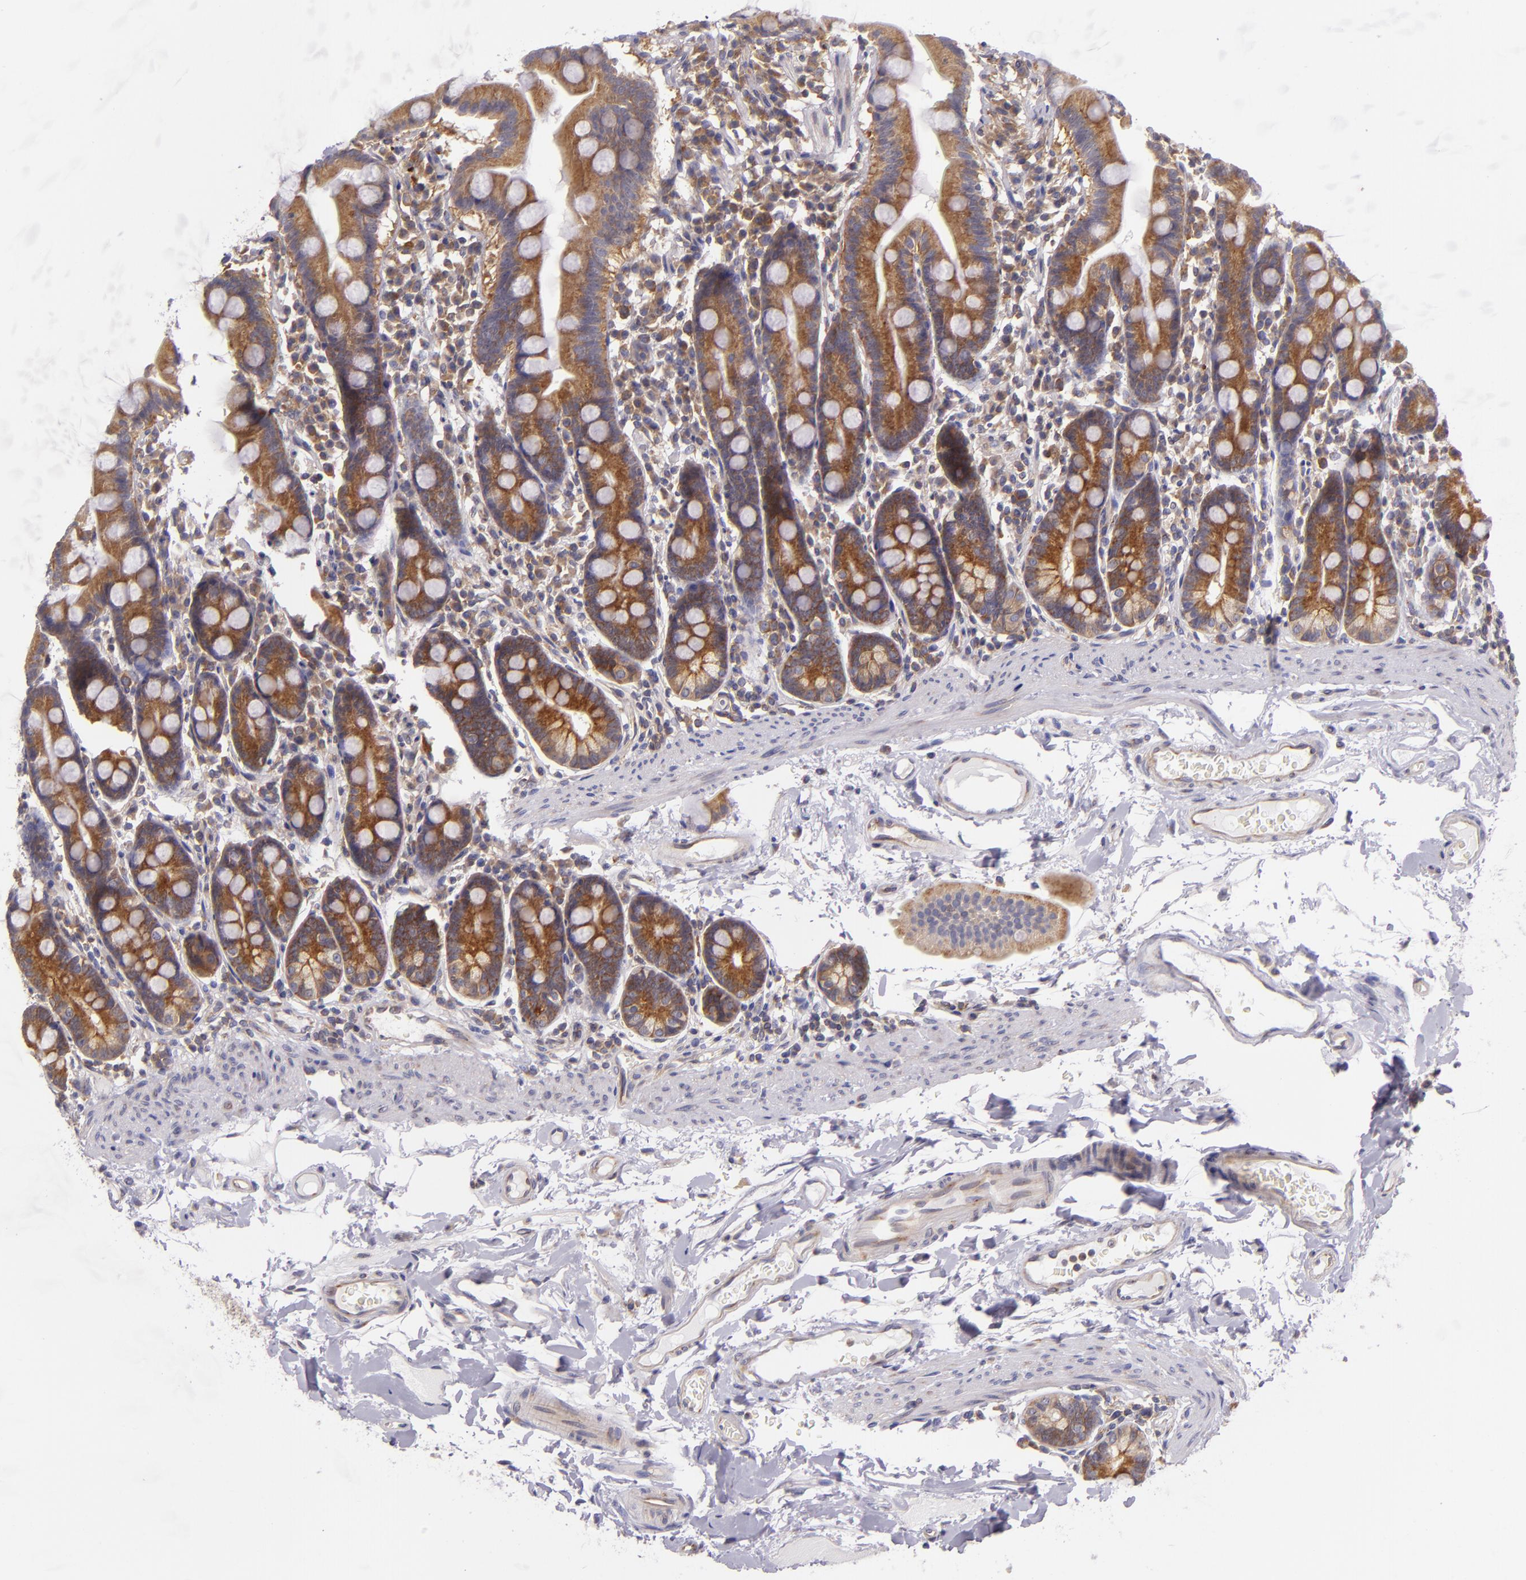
{"staining": {"intensity": "moderate", "quantity": ">75%", "location": "cytoplasmic/membranous"}, "tissue": "duodenum", "cell_type": "Glandular cells", "image_type": "normal", "snomed": [{"axis": "morphology", "description": "Normal tissue, NOS"}, {"axis": "topography", "description": "Duodenum"}], "caption": "Immunohistochemical staining of normal duodenum shows >75% levels of moderate cytoplasmic/membranous protein staining in about >75% of glandular cells. (DAB (3,3'-diaminobenzidine) = brown stain, brightfield microscopy at high magnification).", "gene": "UPF3B", "patient": {"sex": "male", "age": 50}}